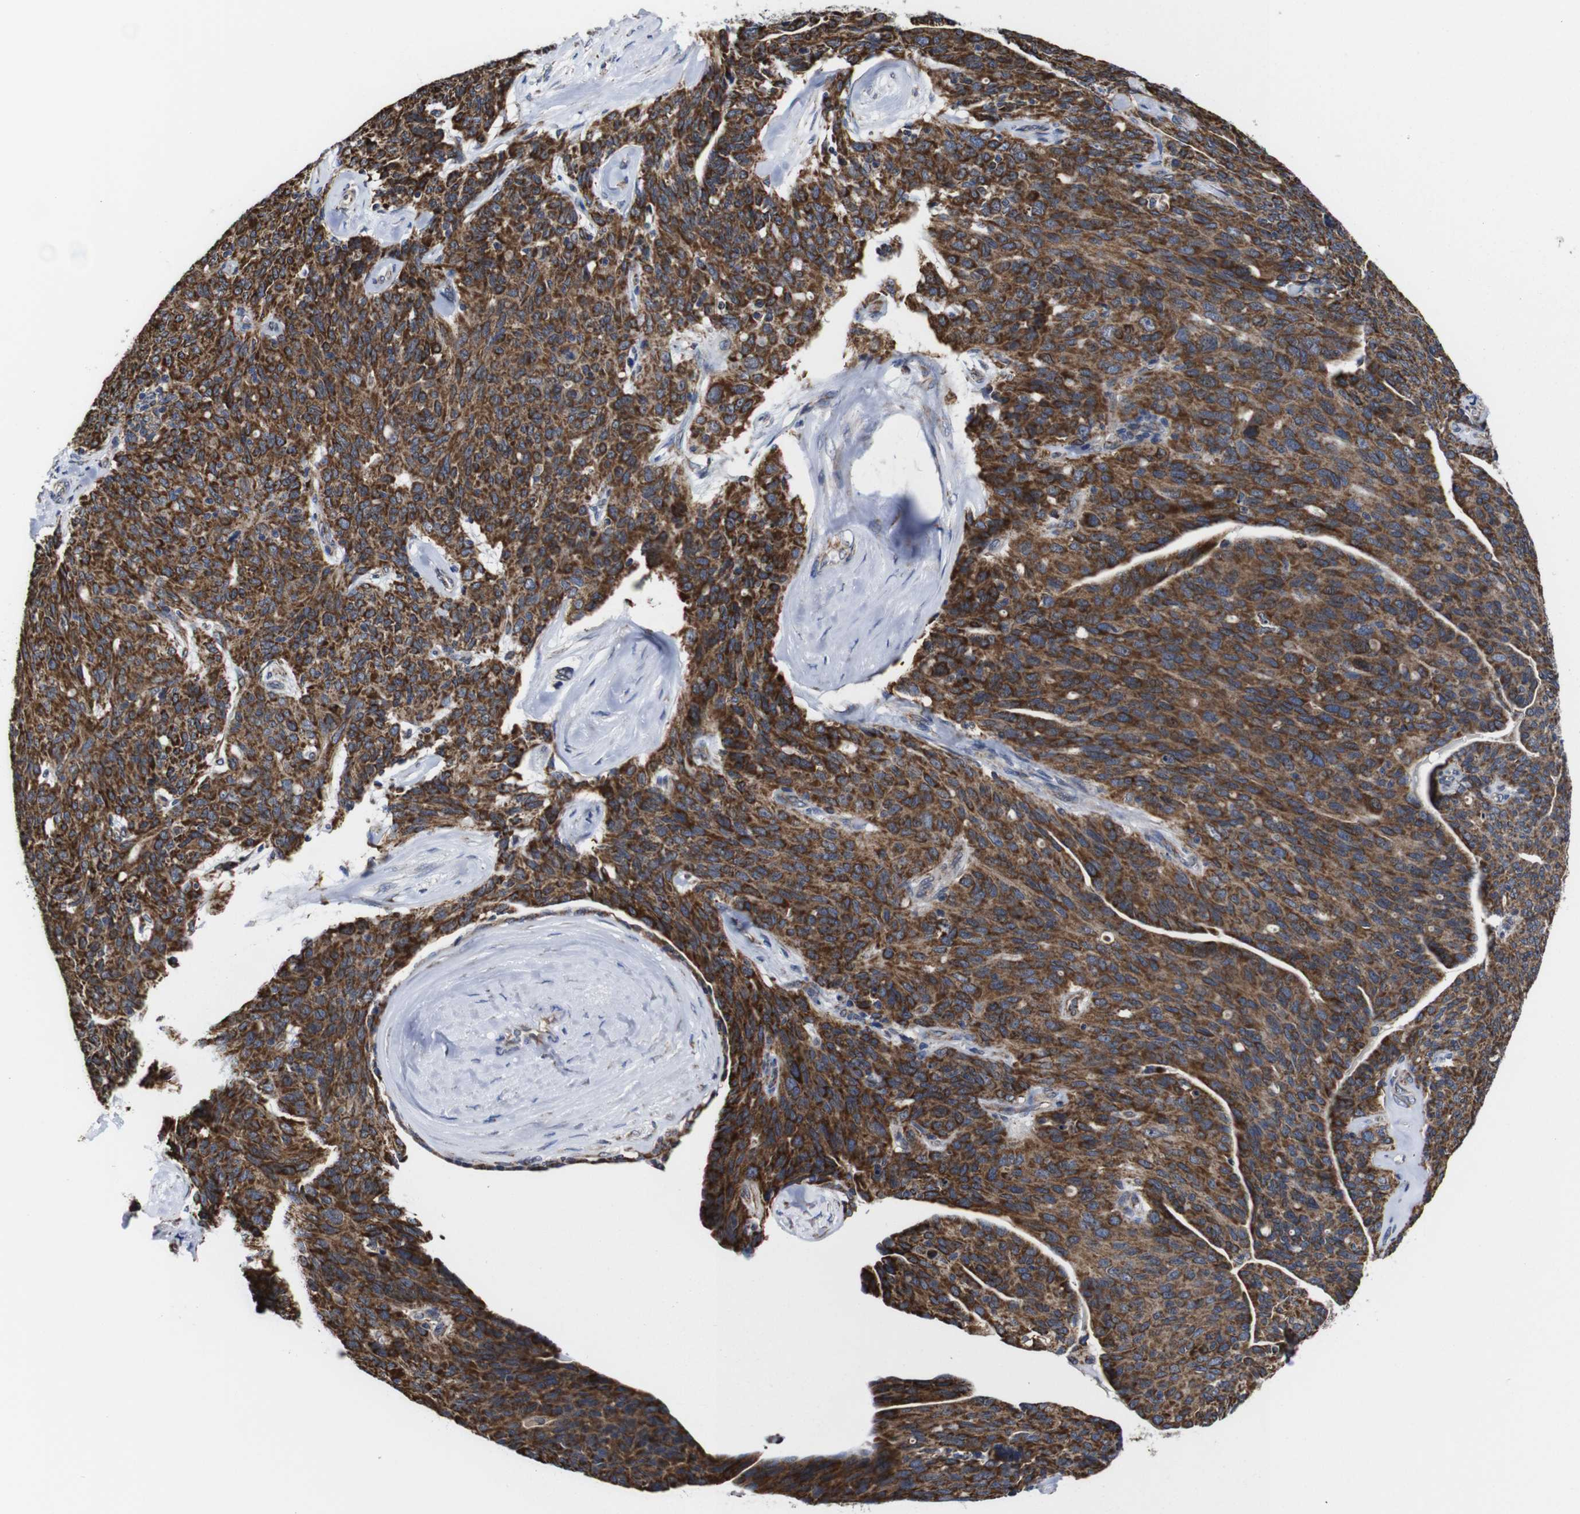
{"staining": {"intensity": "strong", "quantity": ">75%", "location": "cytoplasmic/membranous"}, "tissue": "ovarian cancer", "cell_type": "Tumor cells", "image_type": "cancer", "snomed": [{"axis": "morphology", "description": "Carcinoma, endometroid"}, {"axis": "topography", "description": "Ovary"}], "caption": "The micrograph shows staining of endometroid carcinoma (ovarian), revealing strong cytoplasmic/membranous protein staining (brown color) within tumor cells.", "gene": "C17orf80", "patient": {"sex": "female", "age": 60}}